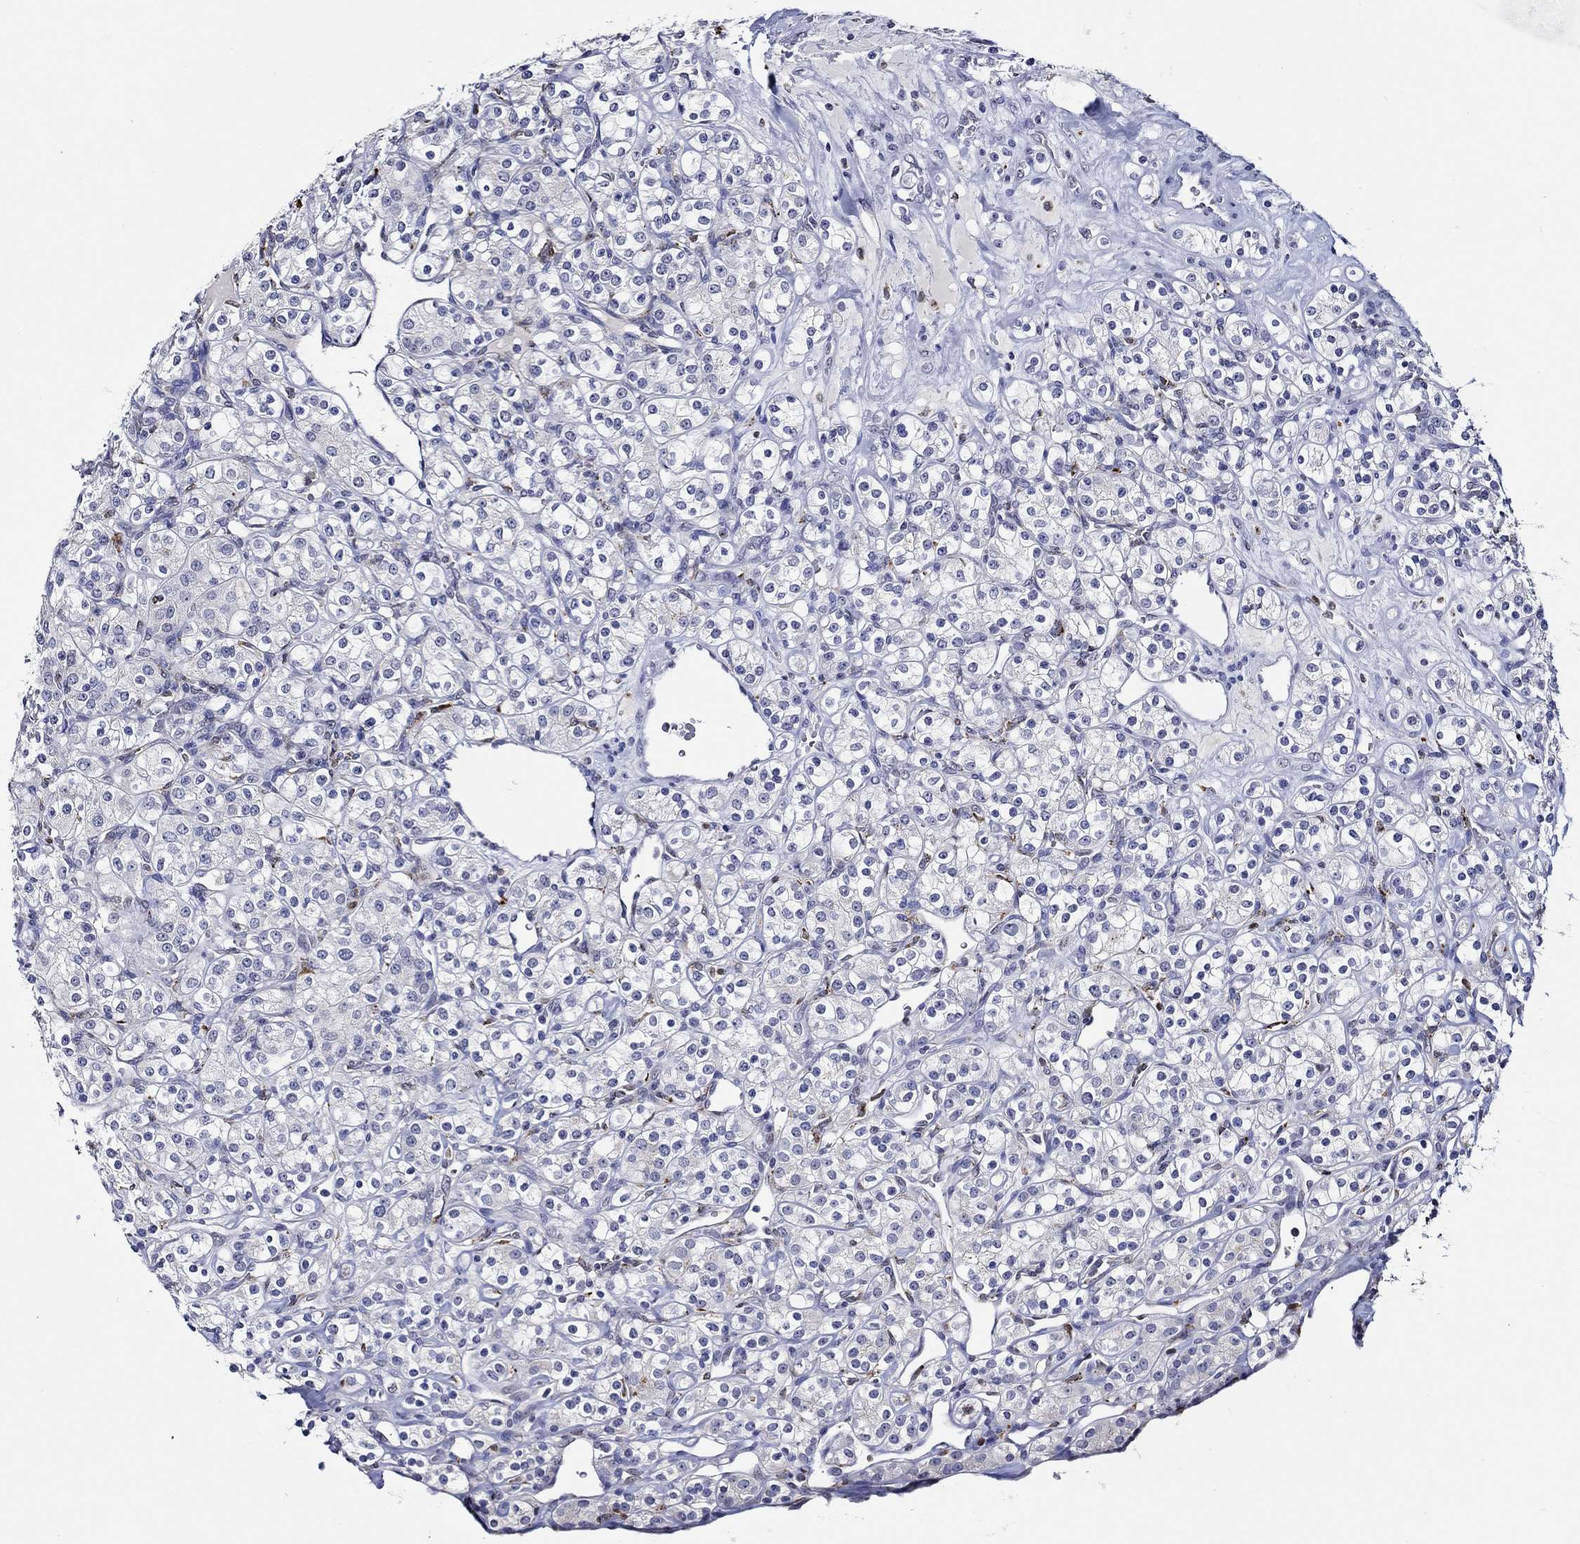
{"staining": {"intensity": "negative", "quantity": "none", "location": "none"}, "tissue": "renal cancer", "cell_type": "Tumor cells", "image_type": "cancer", "snomed": [{"axis": "morphology", "description": "Adenocarcinoma, NOS"}, {"axis": "topography", "description": "Kidney"}], "caption": "Immunohistochemical staining of renal cancer (adenocarcinoma) demonstrates no significant positivity in tumor cells.", "gene": "GATA2", "patient": {"sex": "male", "age": 77}}